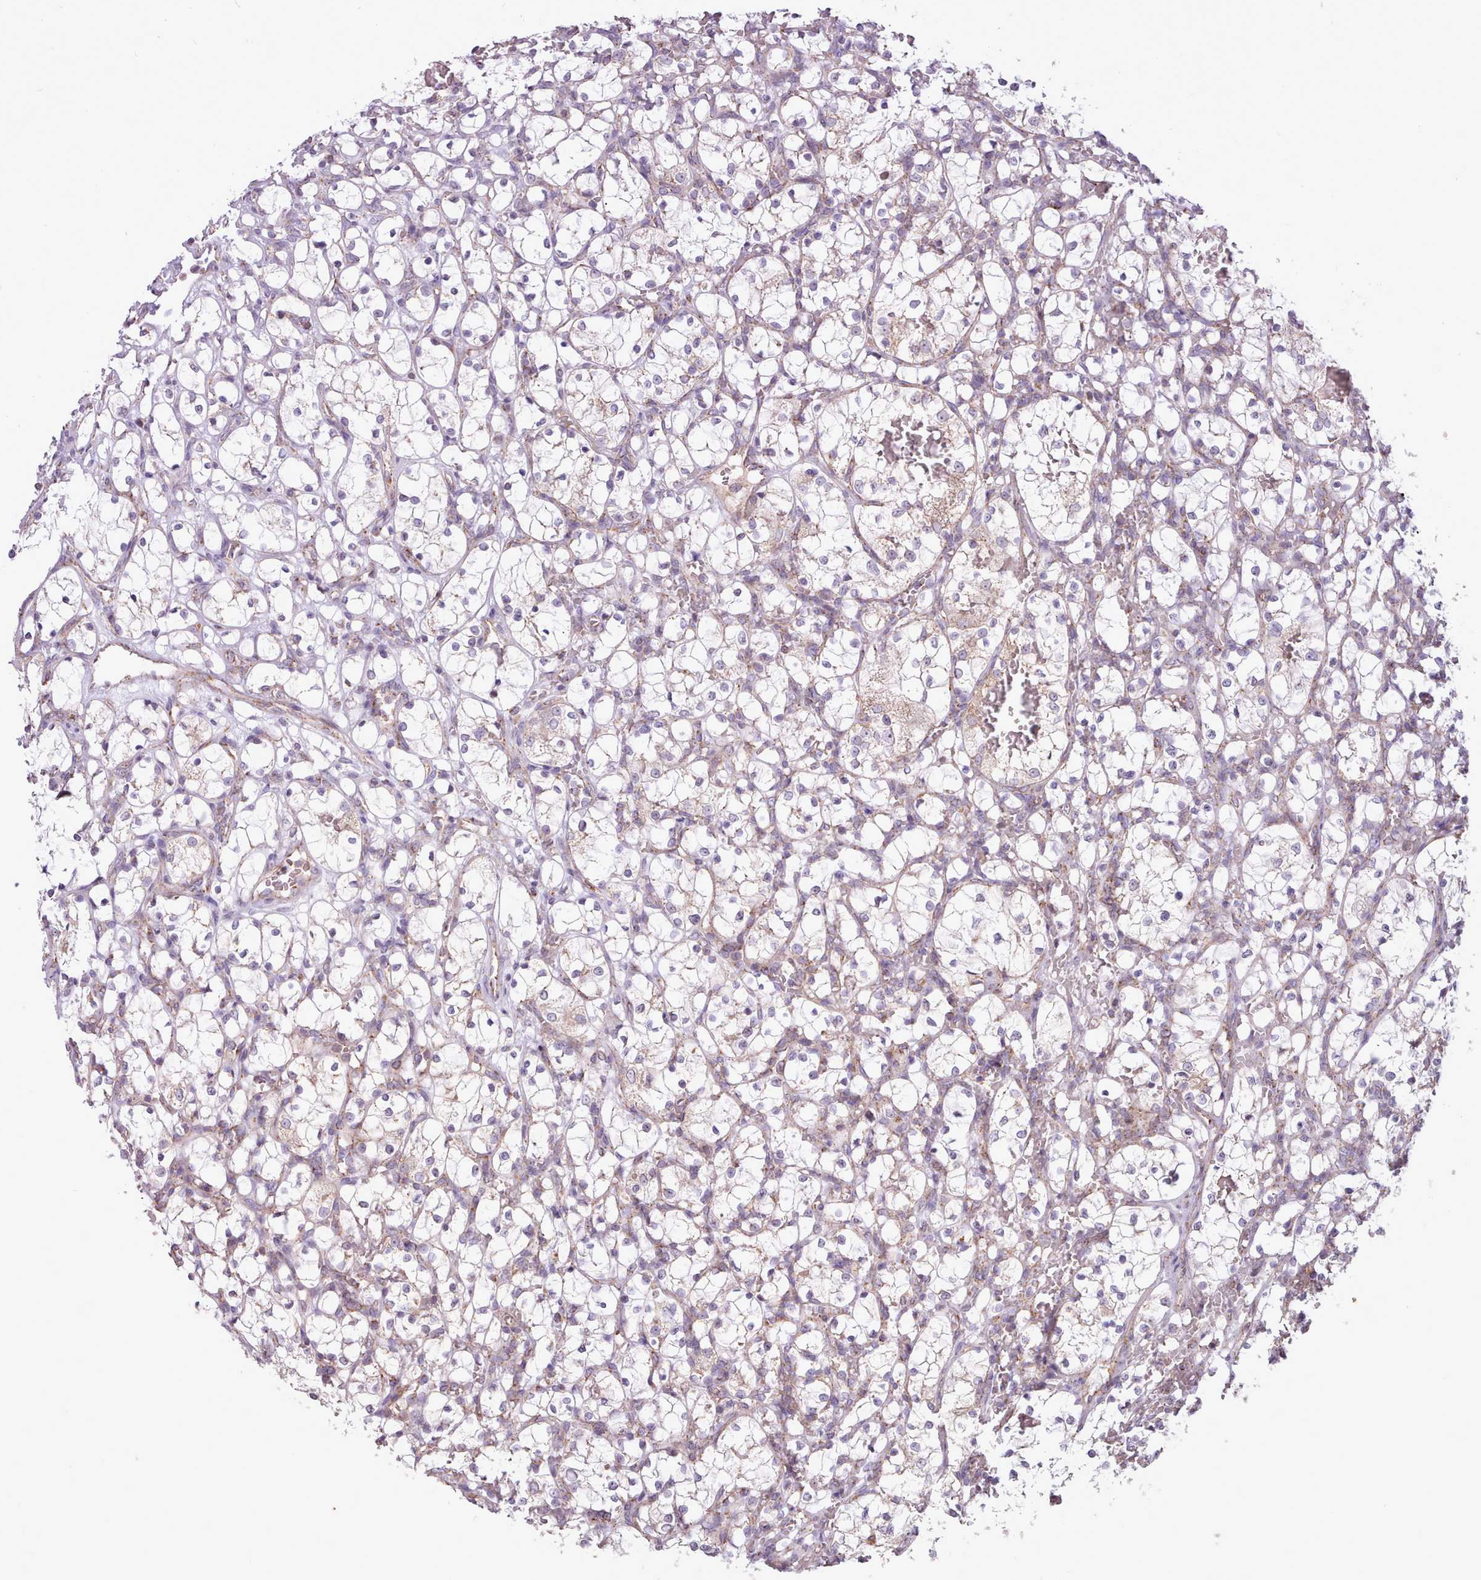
{"staining": {"intensity": "weak", "quantity": "<25%", "location": "cytoplasmic/membranous"}, "tissue": "renal cancer", "cell_type": "Tumor cells", "image_type": "cancer", "snomed": [{"axis": "morphology", "description": "Adenocarcinoma, NOS"}, {"axis": "topography", "description": "Kidney"}], "caption": "A high-resolution image shows immunohistochemistry staining of renal cancer (adenocarcinoma), which demonstrates no significant expression in tumor cells.", "gene": "LIN7C", "patient": {"sex": "female", "age": 69}}